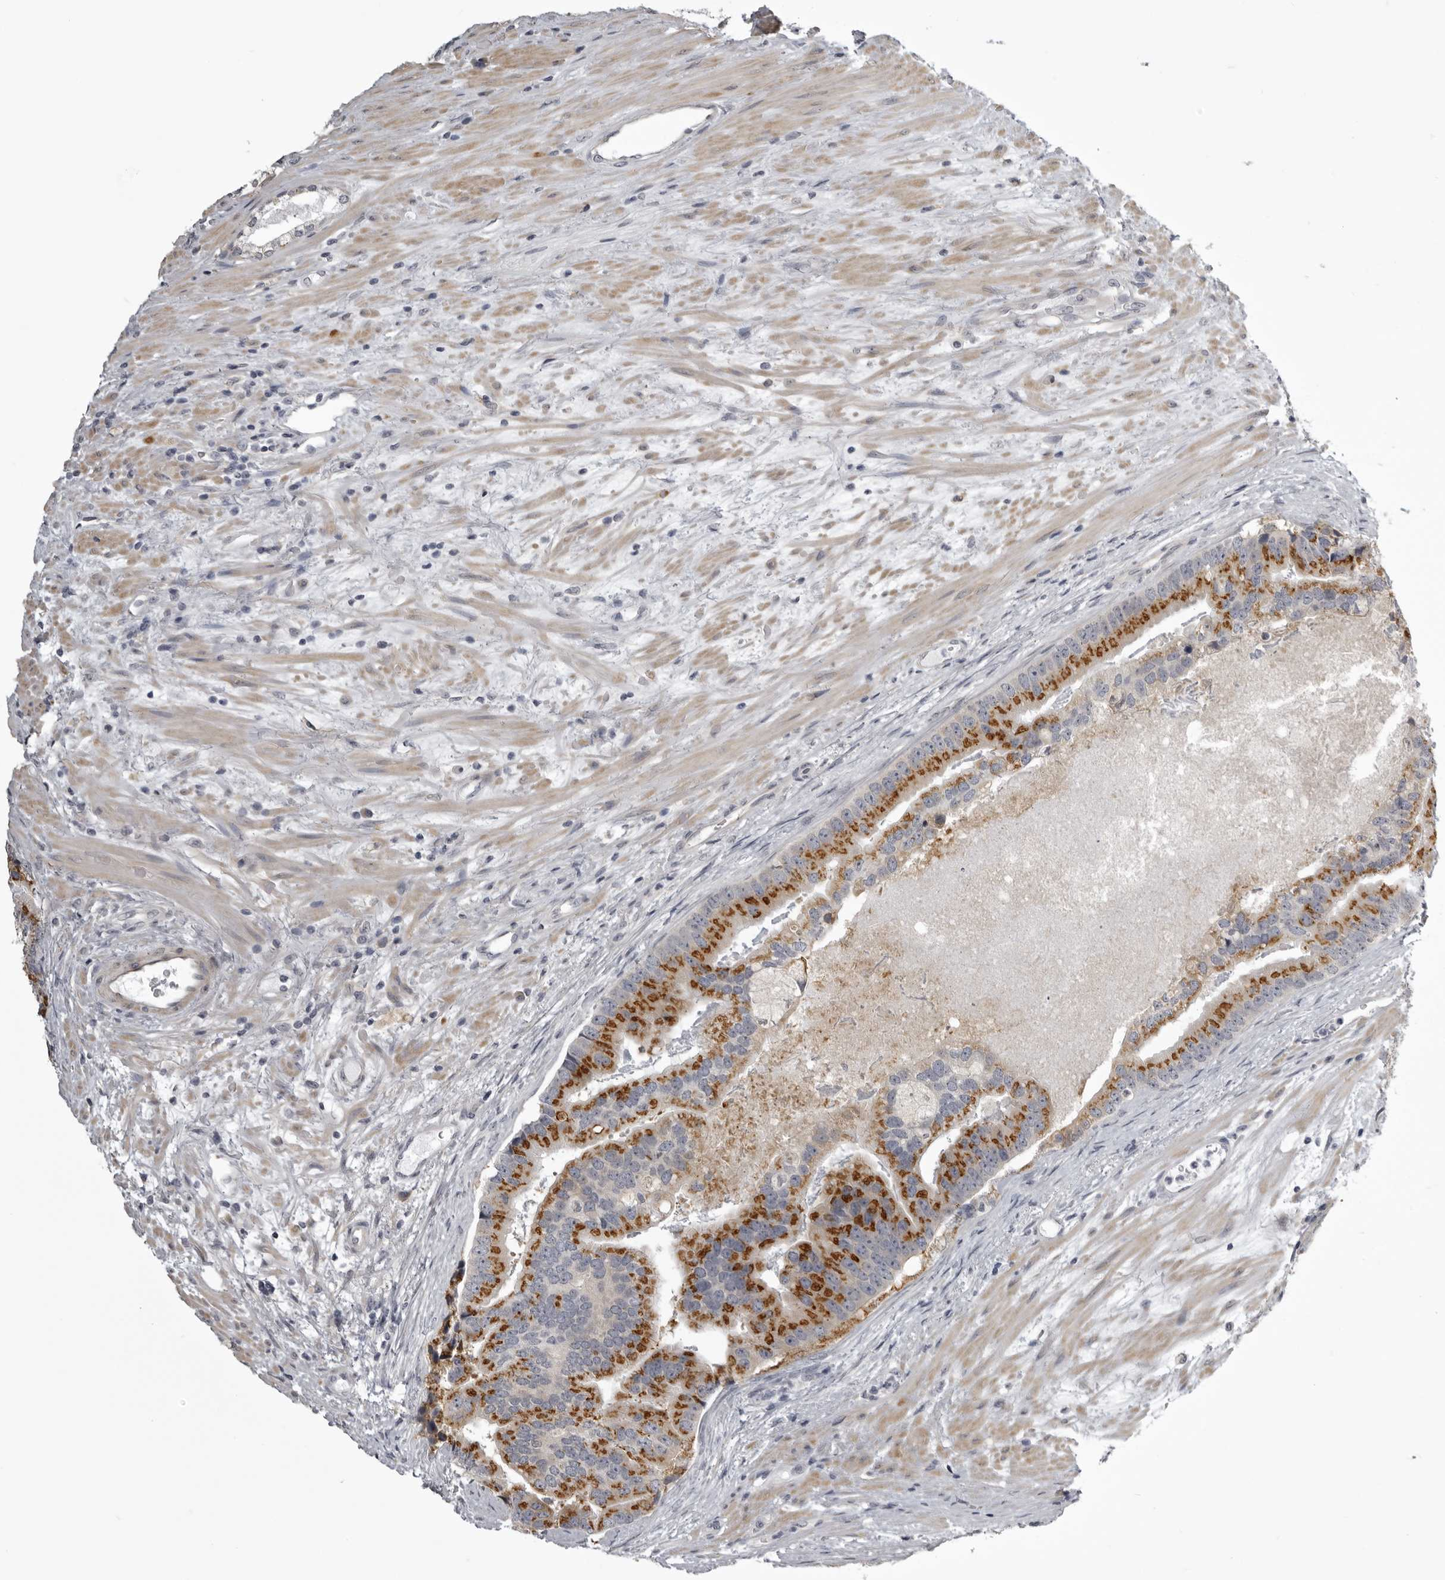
{"staining": {"intensity": "strong", "quantity": ">75%", "location": "cytoplasmic/membranous"}, "tissue": "prostate cancer", "cell_type": "Tumor cells", "image_type": "cancer", "snomed": [{"axis": "morphology", "description": "Adenocarcinoma, High grade"}, {"axis": "topography", "description": "Prostate"}], "caption": "A histopathology image of human prostate cancer stained for a protein displays strong cytoplasmic/membranous brown staining in tumor cells.", "gene": "NCEH1", "patient": {"sex": "male", "age": 70}}